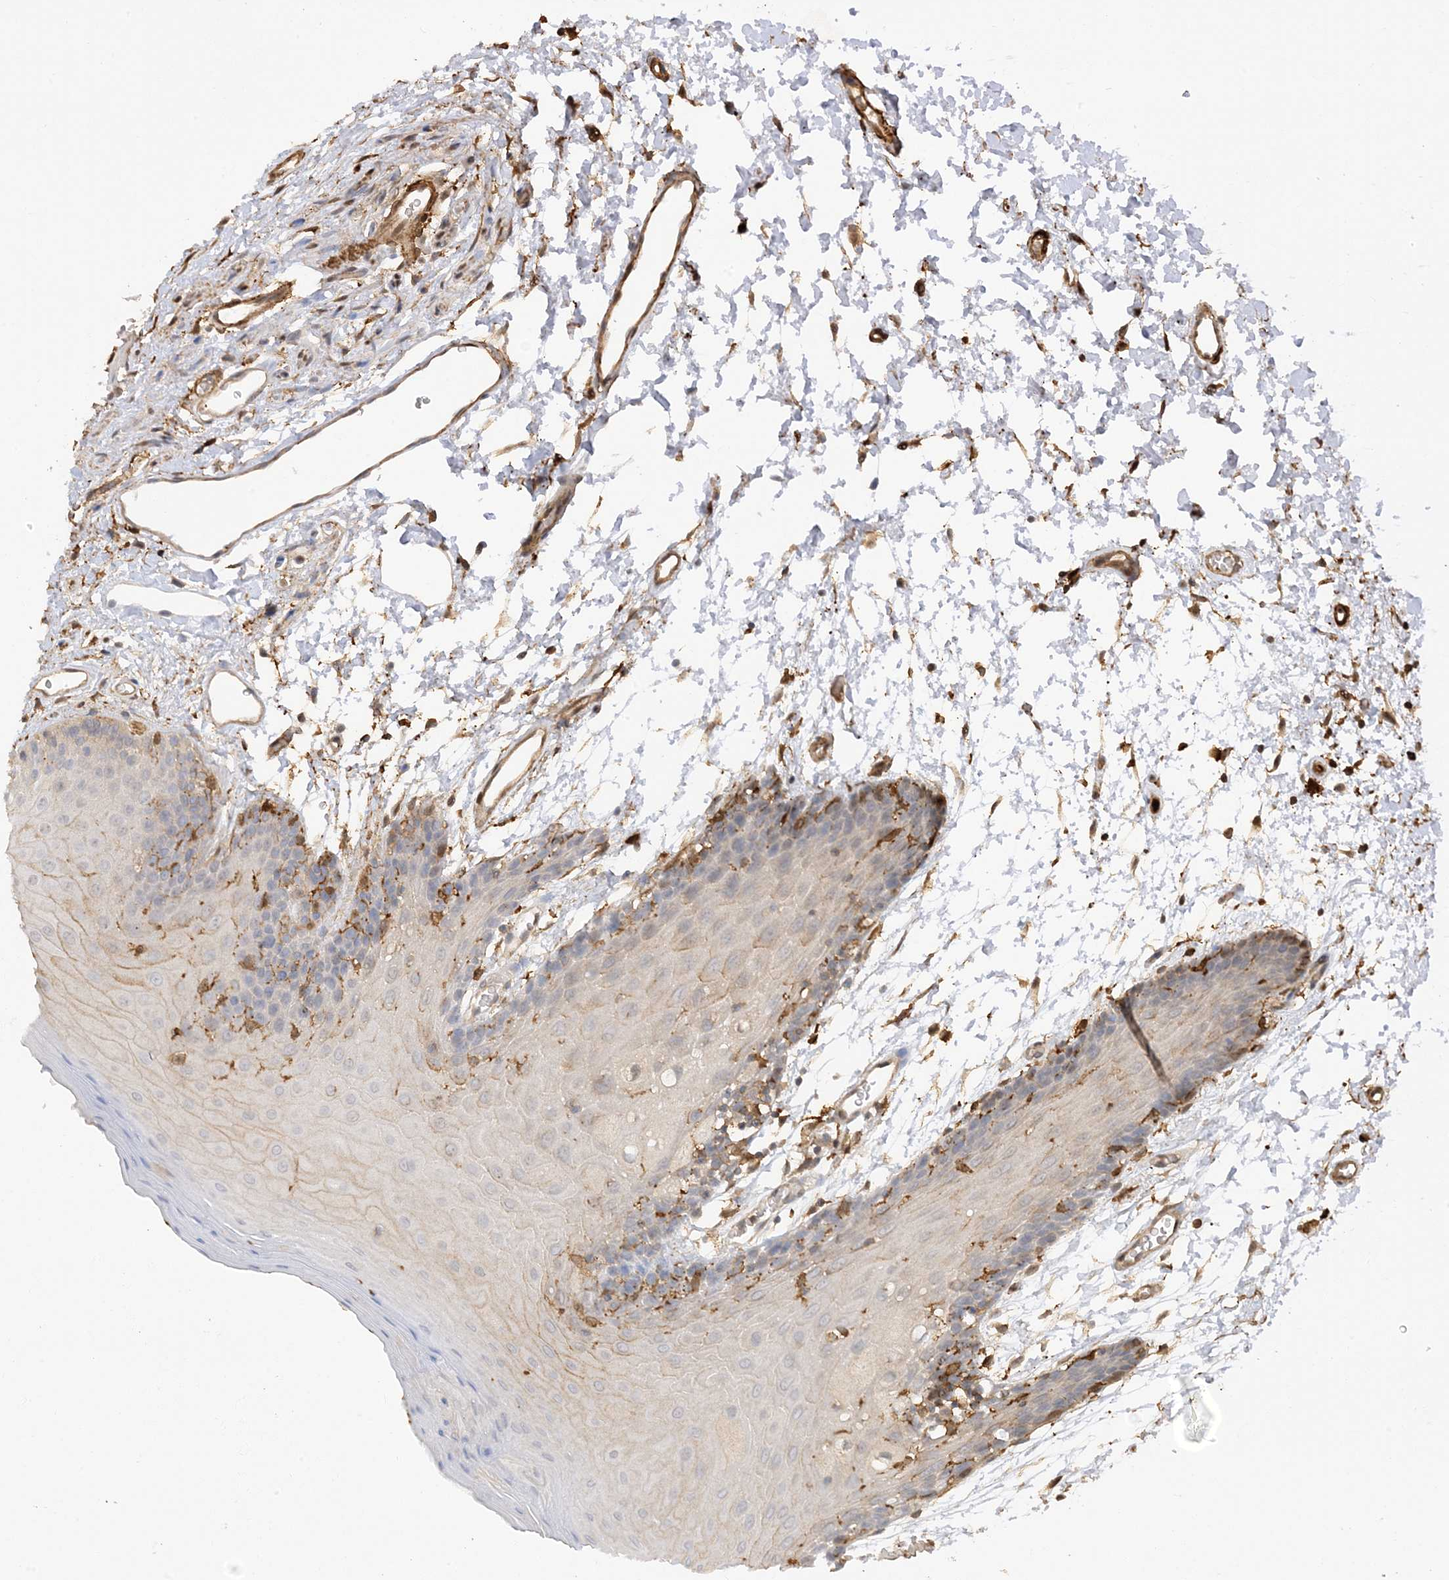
{"staining": {"intensity": "strong", "quantity": "<25%", "location": "cytoplasmic/membranous"}, "tissue": "oral mucosa", "cell_type": "Squamous epithelial cells", "image_type": "normal", "snomed": [{"axis": "morphology", "description": "Normal tissue, NOS"}, {"axis": "topography", "description": "Skeletal muscle"}, {"axis": "topography", "description": "Oral tissue"}, {"axis": "topography", "description": "Salivary gland"}, {"axis": "topography", "description": "Peripheral nerve tissue"}], "caption": "Normal oral mucosa displays strong cytoplasmic/membranous positivity in about <25% of squamous epithelial cells Nuclei are stained in blue..", "gene": "PHACTR2", "patient": {"sex": "male", "age": 54}}